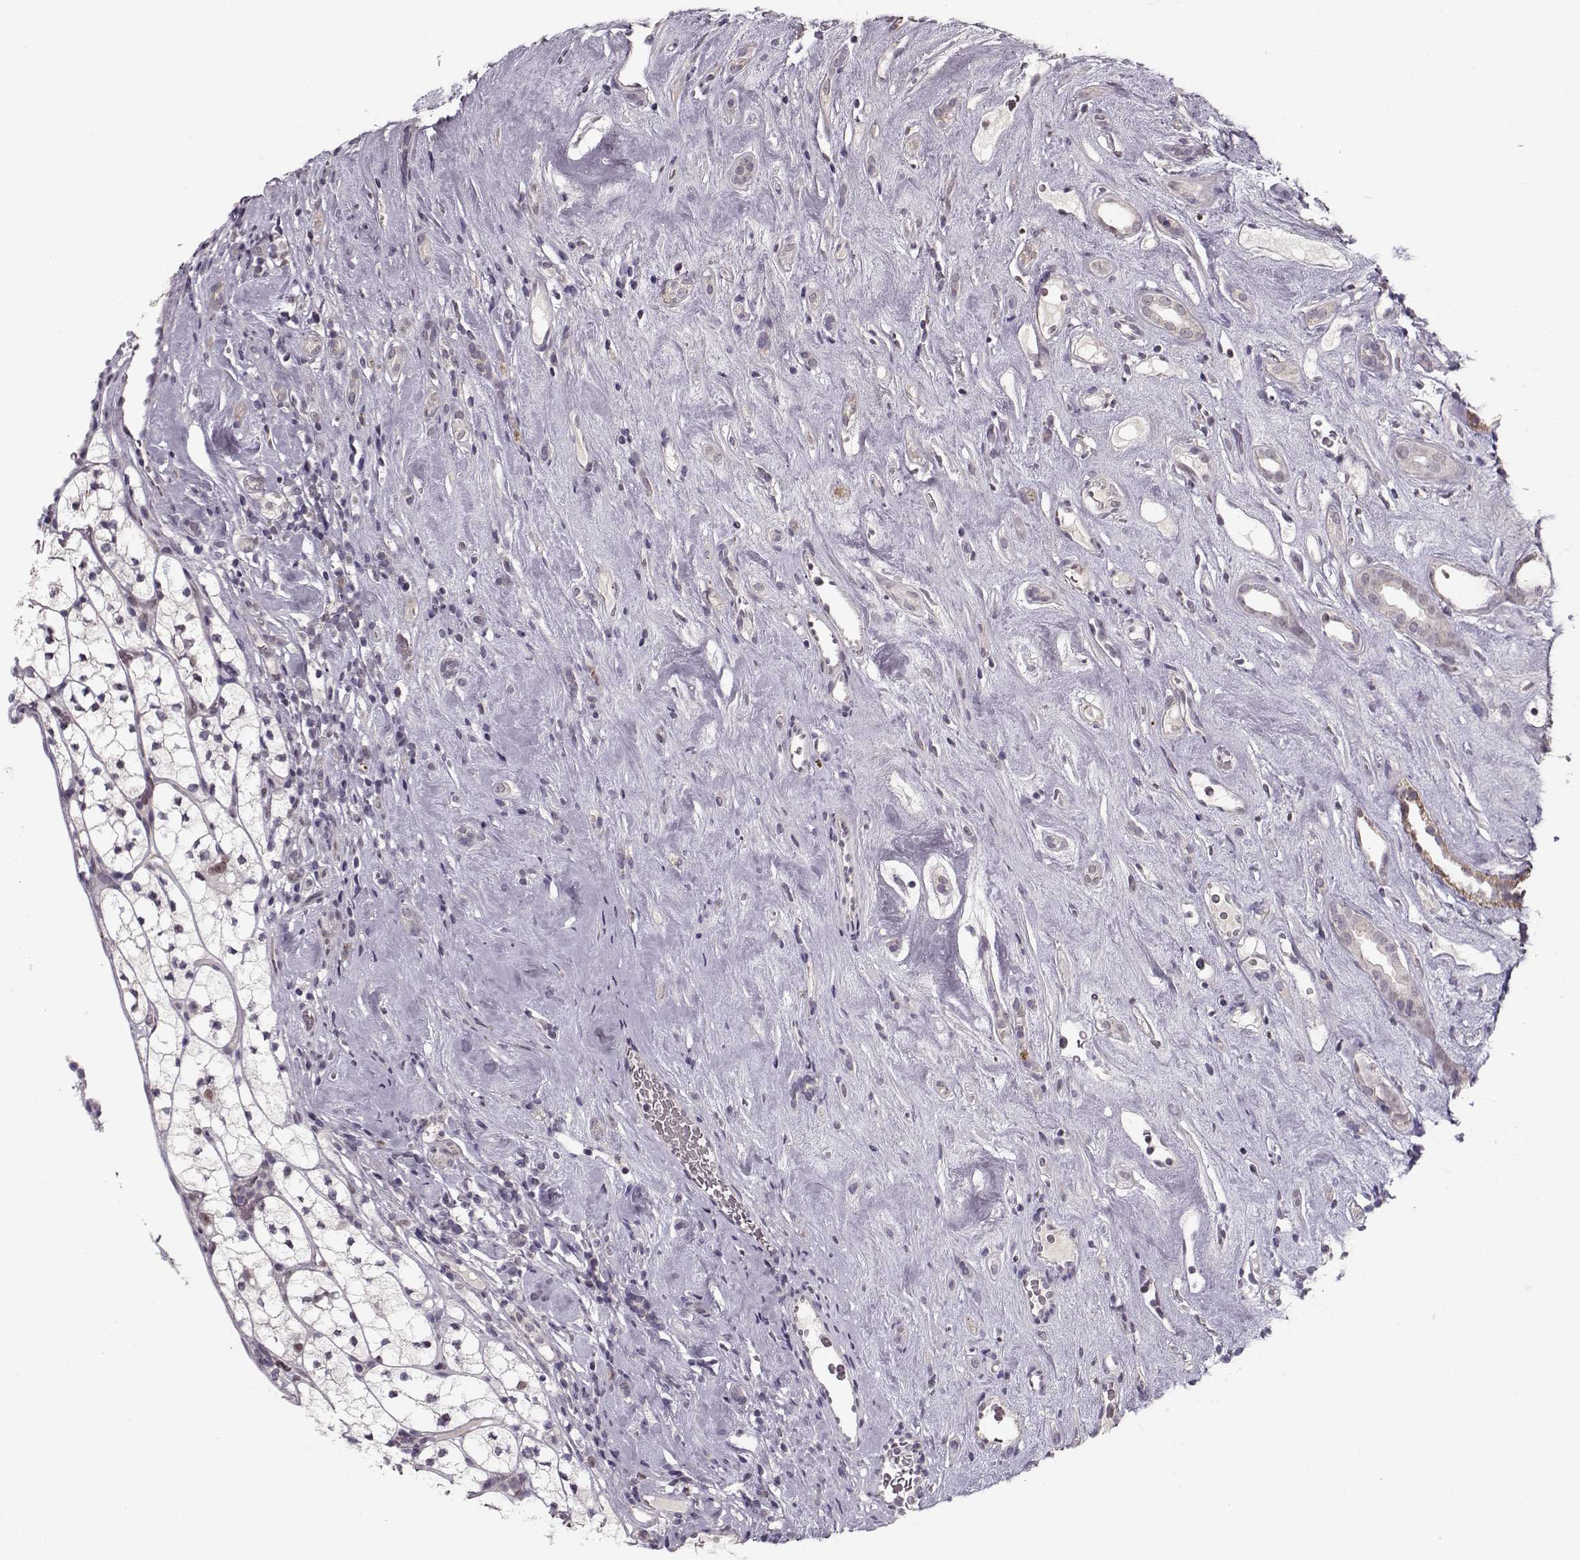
{"staining": {"intensity": "negative", "quantity": "none", "location": "none"}, "tissue": "renal cancer", "cell_type": "Tumor cells", "image_type": "cancer", "snomed": [{"axis": "morphology", "description": "Adenocarcinoma, NOS"}, {"axis": "topography", "description": "Kidney"}], "caption": "Protein analysis of adenocarcinoma (renal) displays no significant expression in tumor cells.", "gene": "DNAI3", "patient": {"sex": "female", "age": 89}}